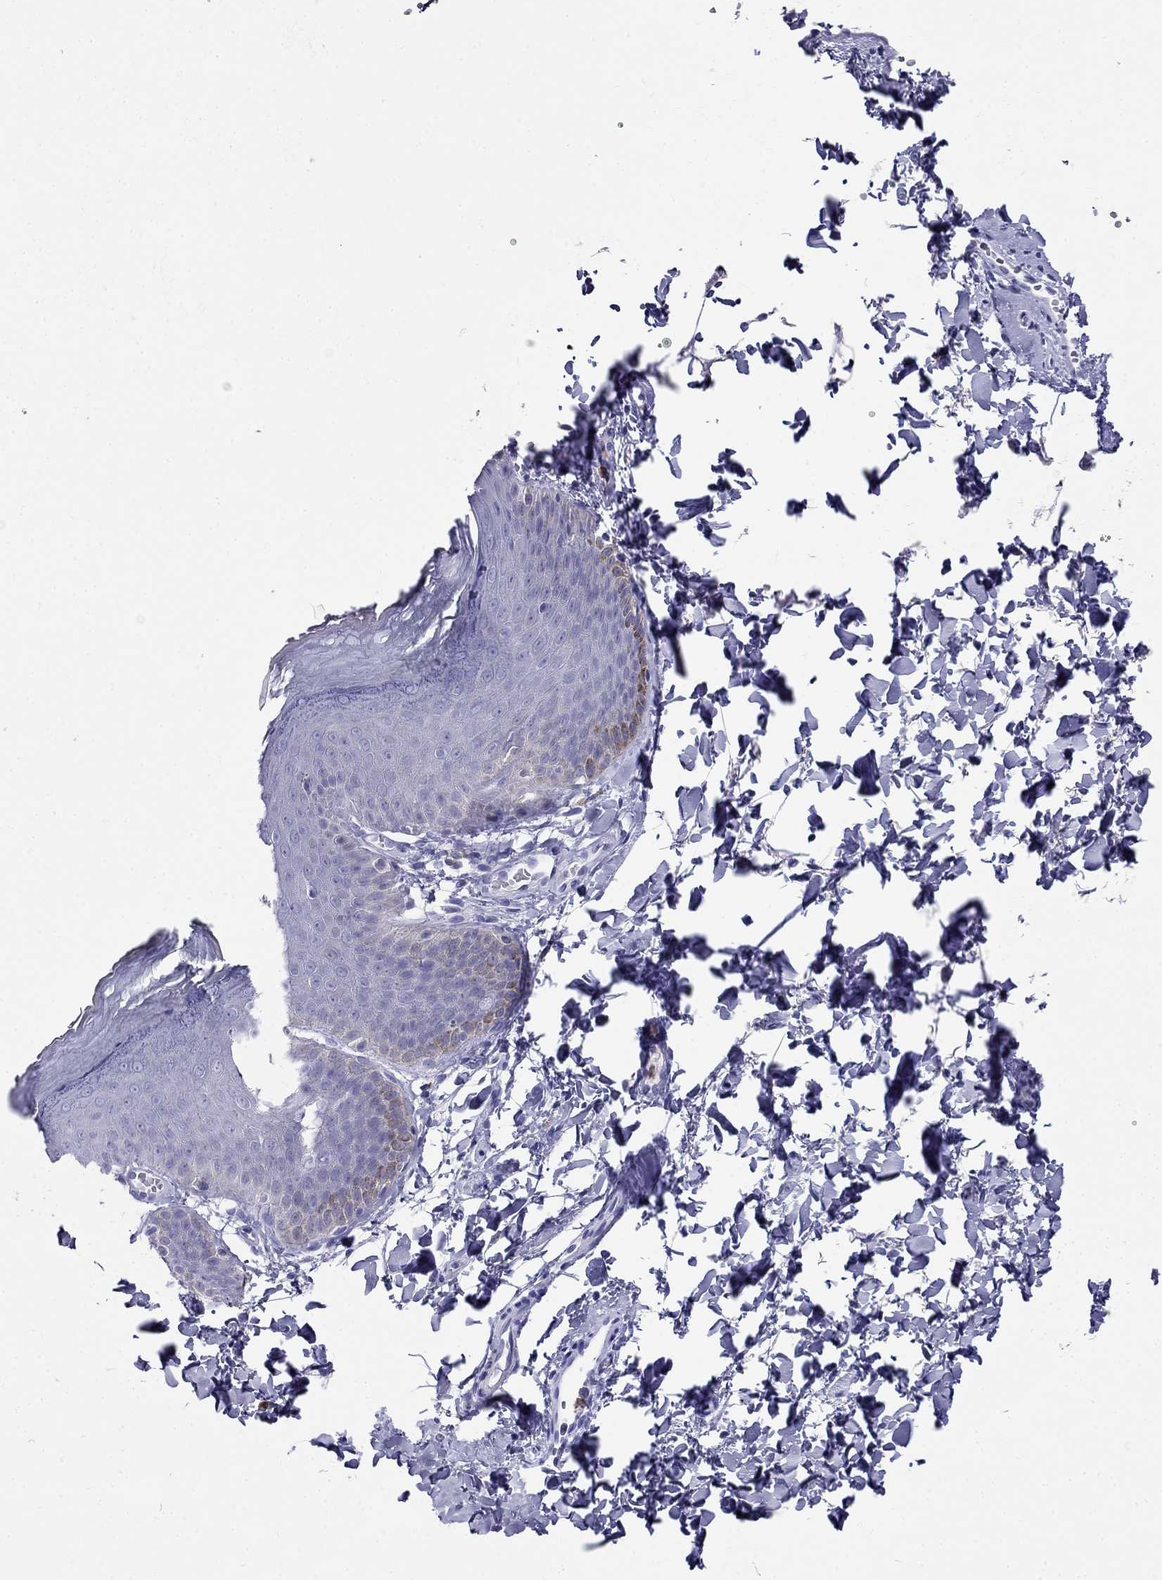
{"staining": {"intensity": "negative", "quantity": "none", "location": "none"}, "tissue": "skin", "cell_type": "Epidermal cells", "image_type": "normal", "snomed": [{"axis": "morphology", "description": "Normal tissue, NOS"}, {"axis": "topography", "description": "Anal"}], "caption": "Epidermal cells are negative for protein expression in unremarkable human skin.", "gene": "PPP1R36", "patient": {"sex": "male", "age": 53}}